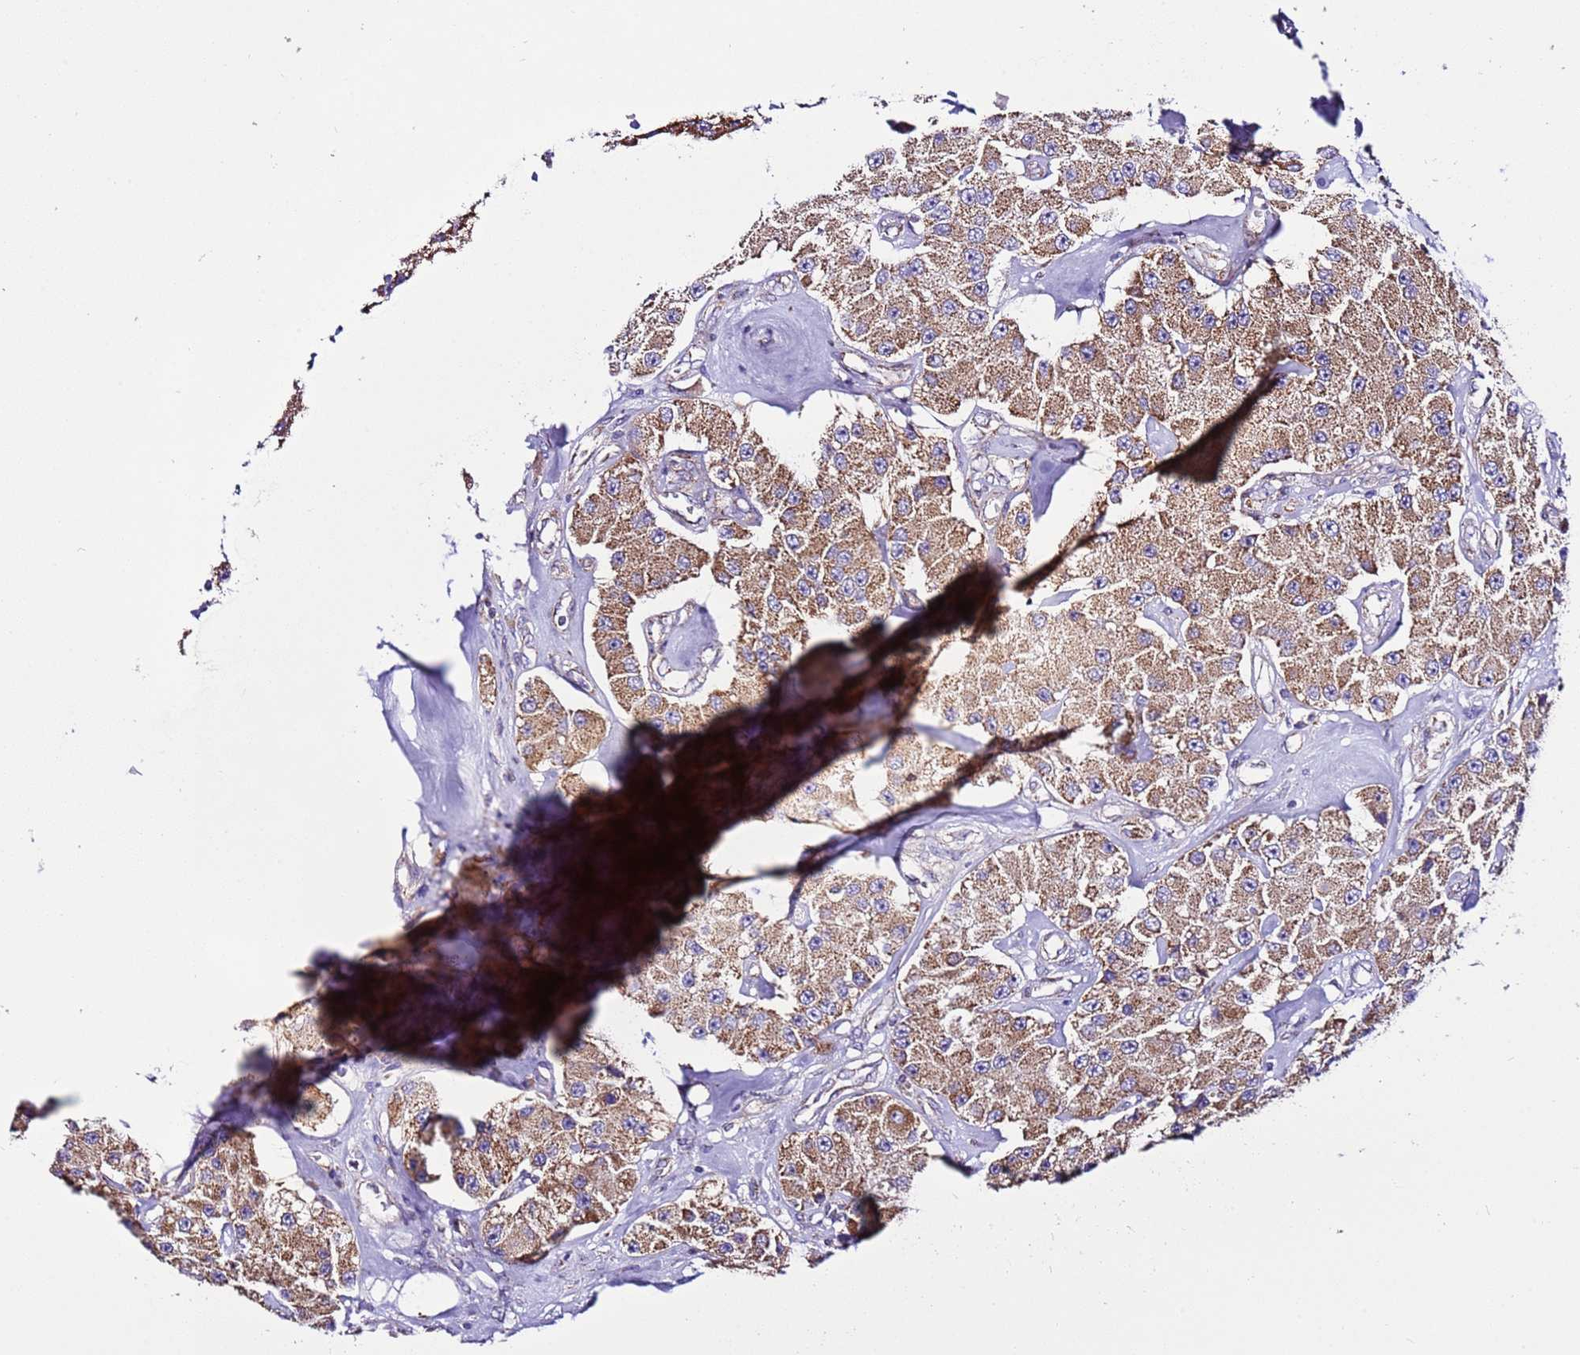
{"staining": {"intensity": "moderate", "quantity": ">75%", "location": "cytoplasmic/membranous"}, "tissue": "carcinoid", "cell_type": "Tumor cells", "image_type": "cancer", "snomed": [{"axis": "morphology", "description": "Carcinoid, malignant, NOS"}, {"axis": "topography", "description": "Pancreas"}], "caption": "A medium amount of moderate cytoplasmic/membranous positivity is present in approximately >75% of tumor cells in carcinoid (malignant) tissue. The staining was performed using DAB, with brown indicating positive protein expression. Nuclei are stained blue with hematoxylin.", "gene": "AHI1", "patient": {"sex": "male", "age": 41}}